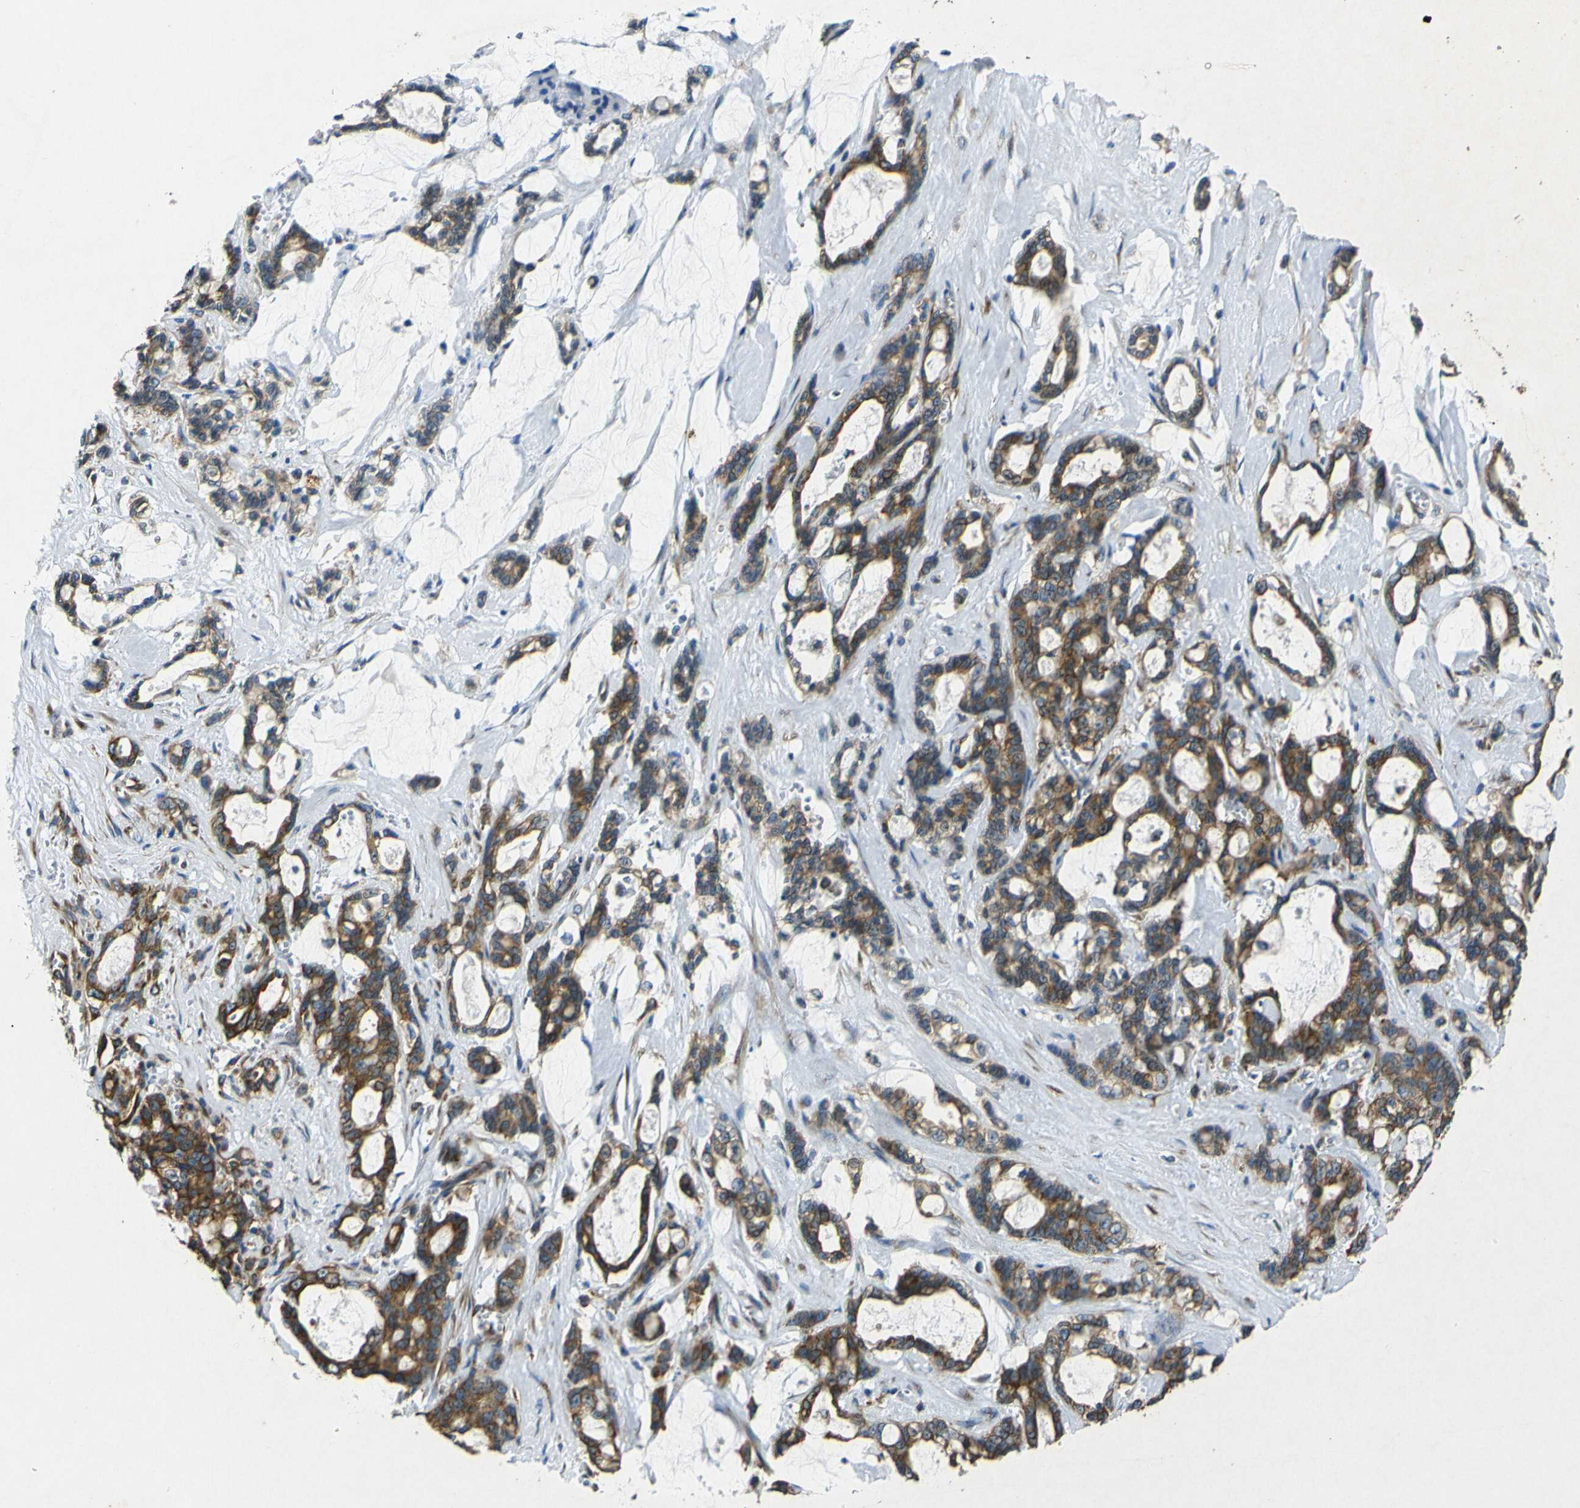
{"staining": {"intensity": "strong", "quantity": ">75%", "location": "cytoplasmic/membranous"}, "tissue": "pancreatic cancer", "cell_type": "Tumor cells", "image_type": "cancer", "snomed": [{"axis": "morphology", "description": "Adenocarcinoma, NOS"}, {"axis": "topography", "description": "Pancreas"}], "caption": "This image demonstrates pancreatic cancer (adenocarcinoma) stained with immunohistochemistry to label a protein in brown. The cytoplasmic/membranous of tumor cells show strong positivity for the protein. Nuclei are counter-stained blue.", "gene": "RPSA", "patient": {"sex": "female", "age": 73}}